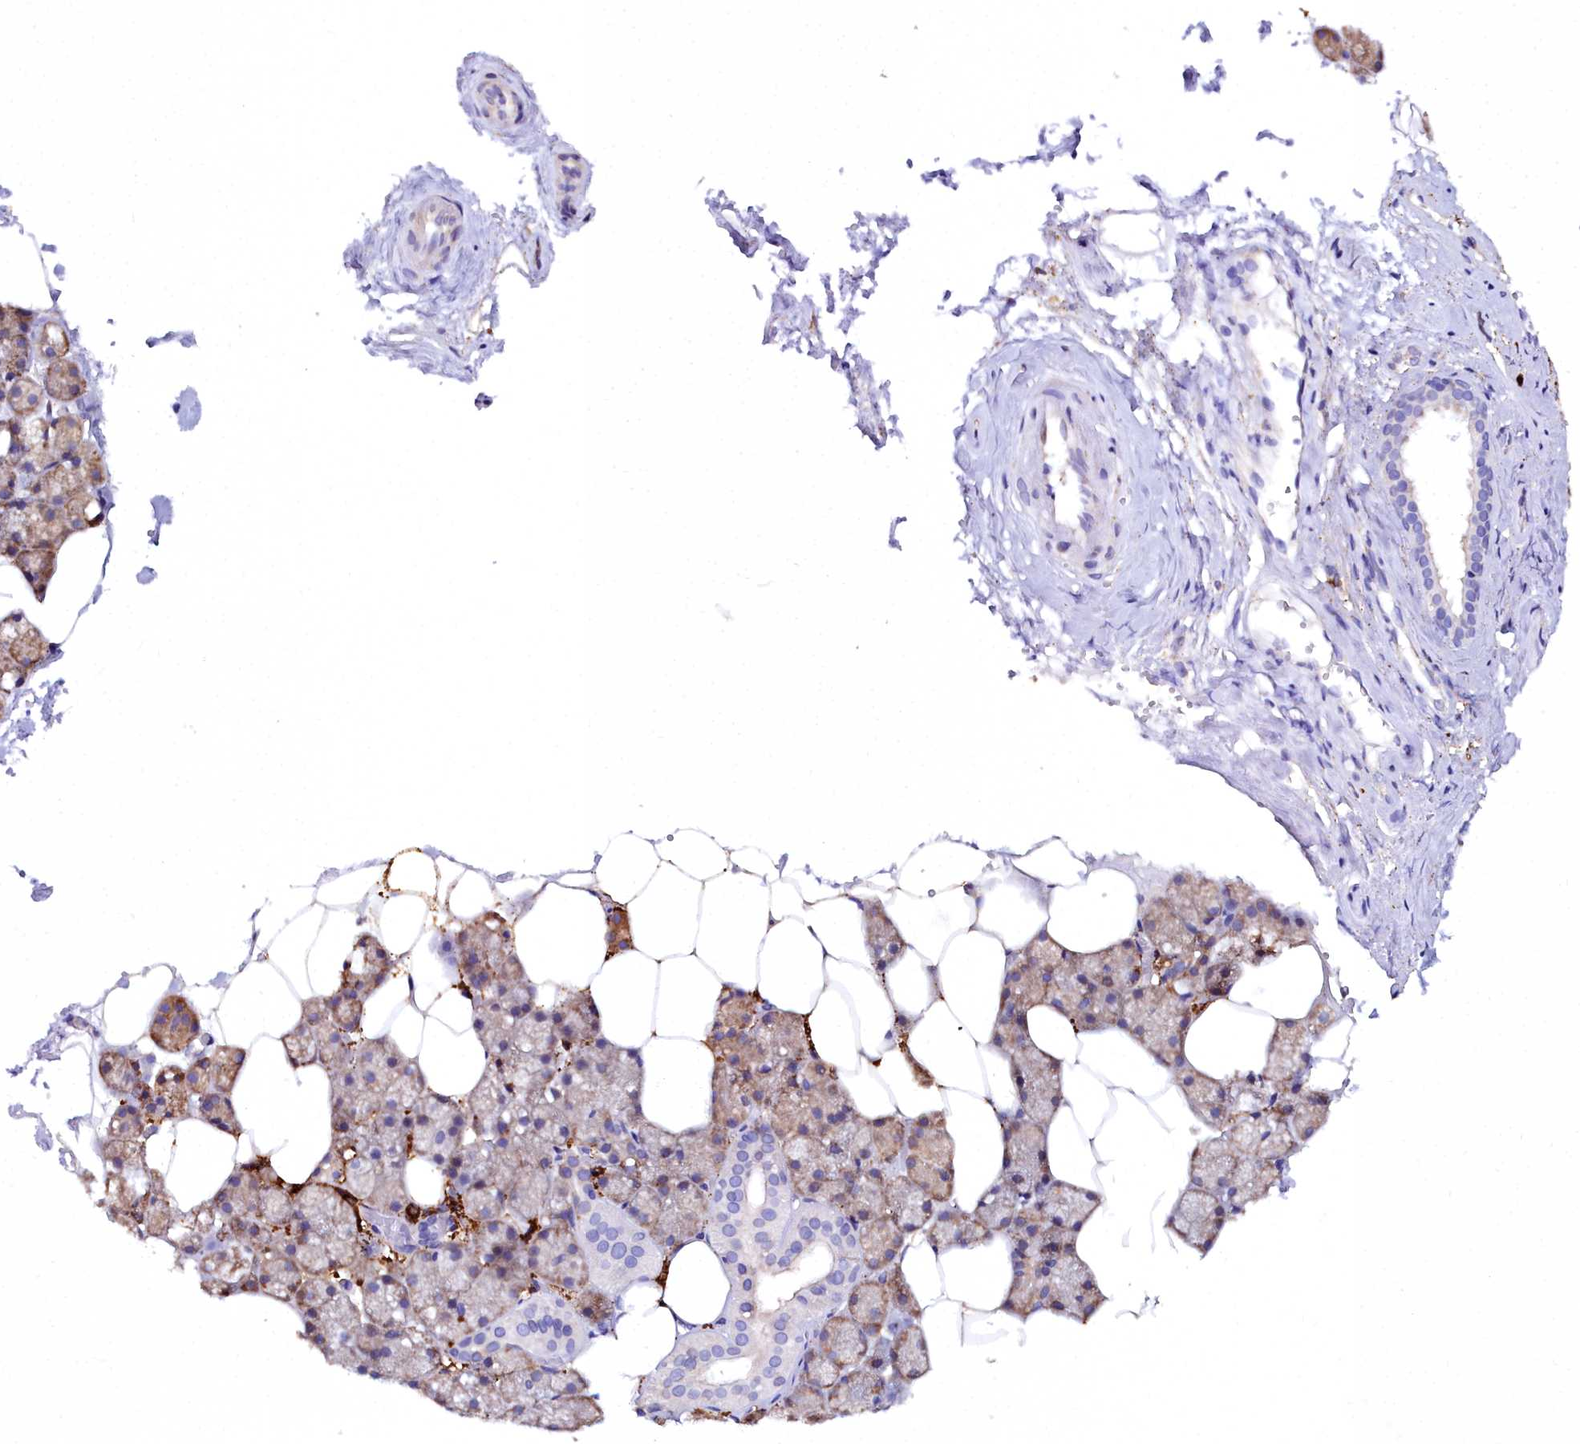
{"staining": {"intensity": "moderate", "quantity": "25%-75%", "location": "cytoplasmic/membranous"}, "tissue": "salivary gland", "cell_type": "Glandular cells", "image_type": "normal", "snomed": [{"axis": "morphology", "description": "Normal tissue, NOS"}, {"axis": "topography", "description": "Salivary gland"}], "caption": "IHC histopathology image of unremarkable salivary gland: human salivary gland stained using IHC reveals medium levels of moderate protein expression localized specifically in the cytoplasmic/membranous of glandular cells, appearing as a cytoplasmic/membranous brown color.", "gene": "TXNDC5", "patient": {"sex": "male", "age": 62}}